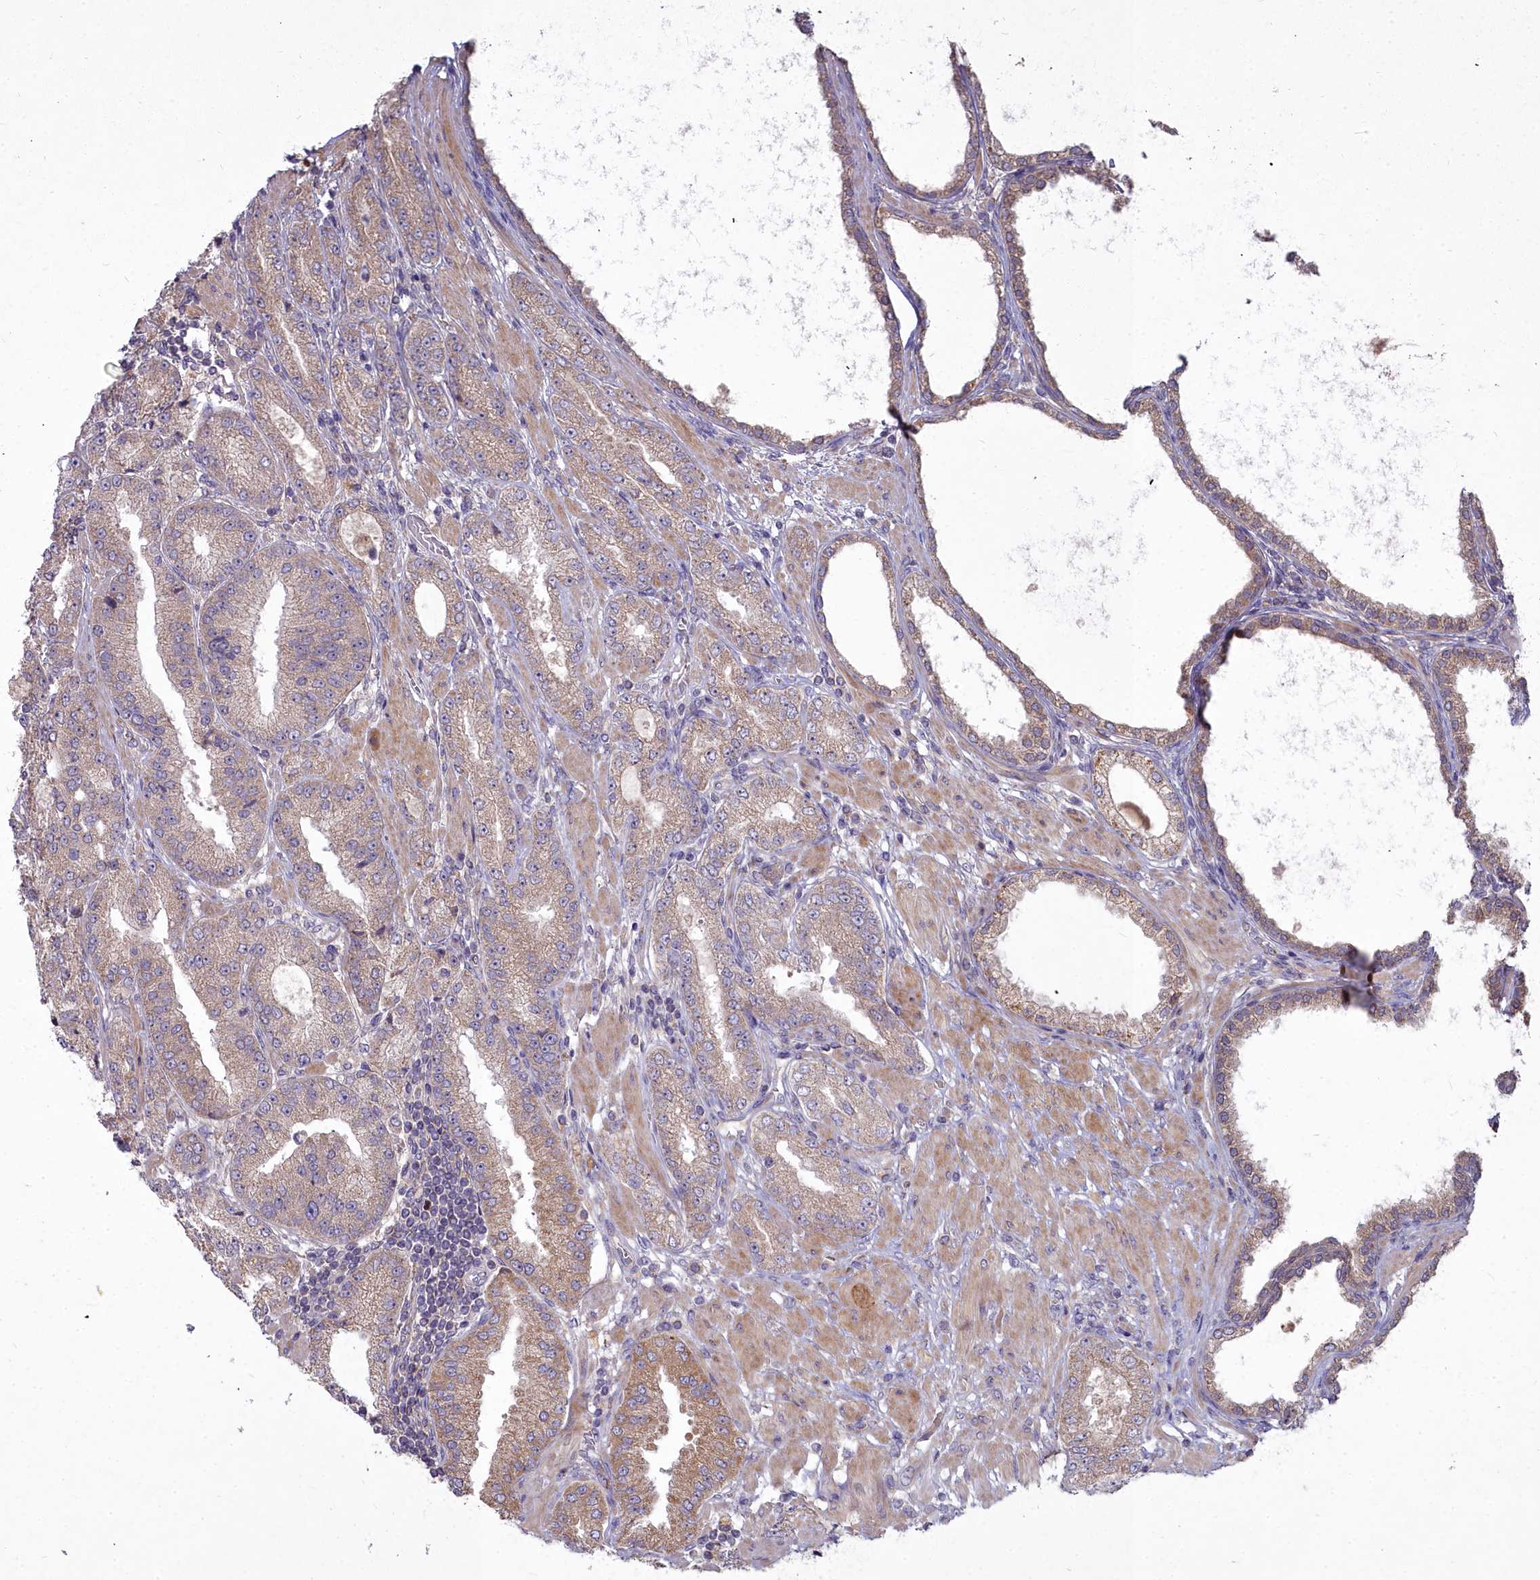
{"staining": {"intensity": "moderate", "quantity": ">75%", "location": "cytoplasmic/membranous"}, "tissue": "prostate cancer", "cell_type": "Tumor cells", "image_type": "cancer", "snomed": [{"axis": "morphology", "description": "Adenocarcinoma, High grade"}, {"axis": "topography", "description": "Prostate"}], "caption": "A medium amount of moderate cytoplasmic/membranous expression is present in approximately >75% of tumor cells in prostate cancer (adenocarcinoma (high-grade)) tissue.", "gene": "MICU2", "patient": {"sex": "male", "age": 71}}